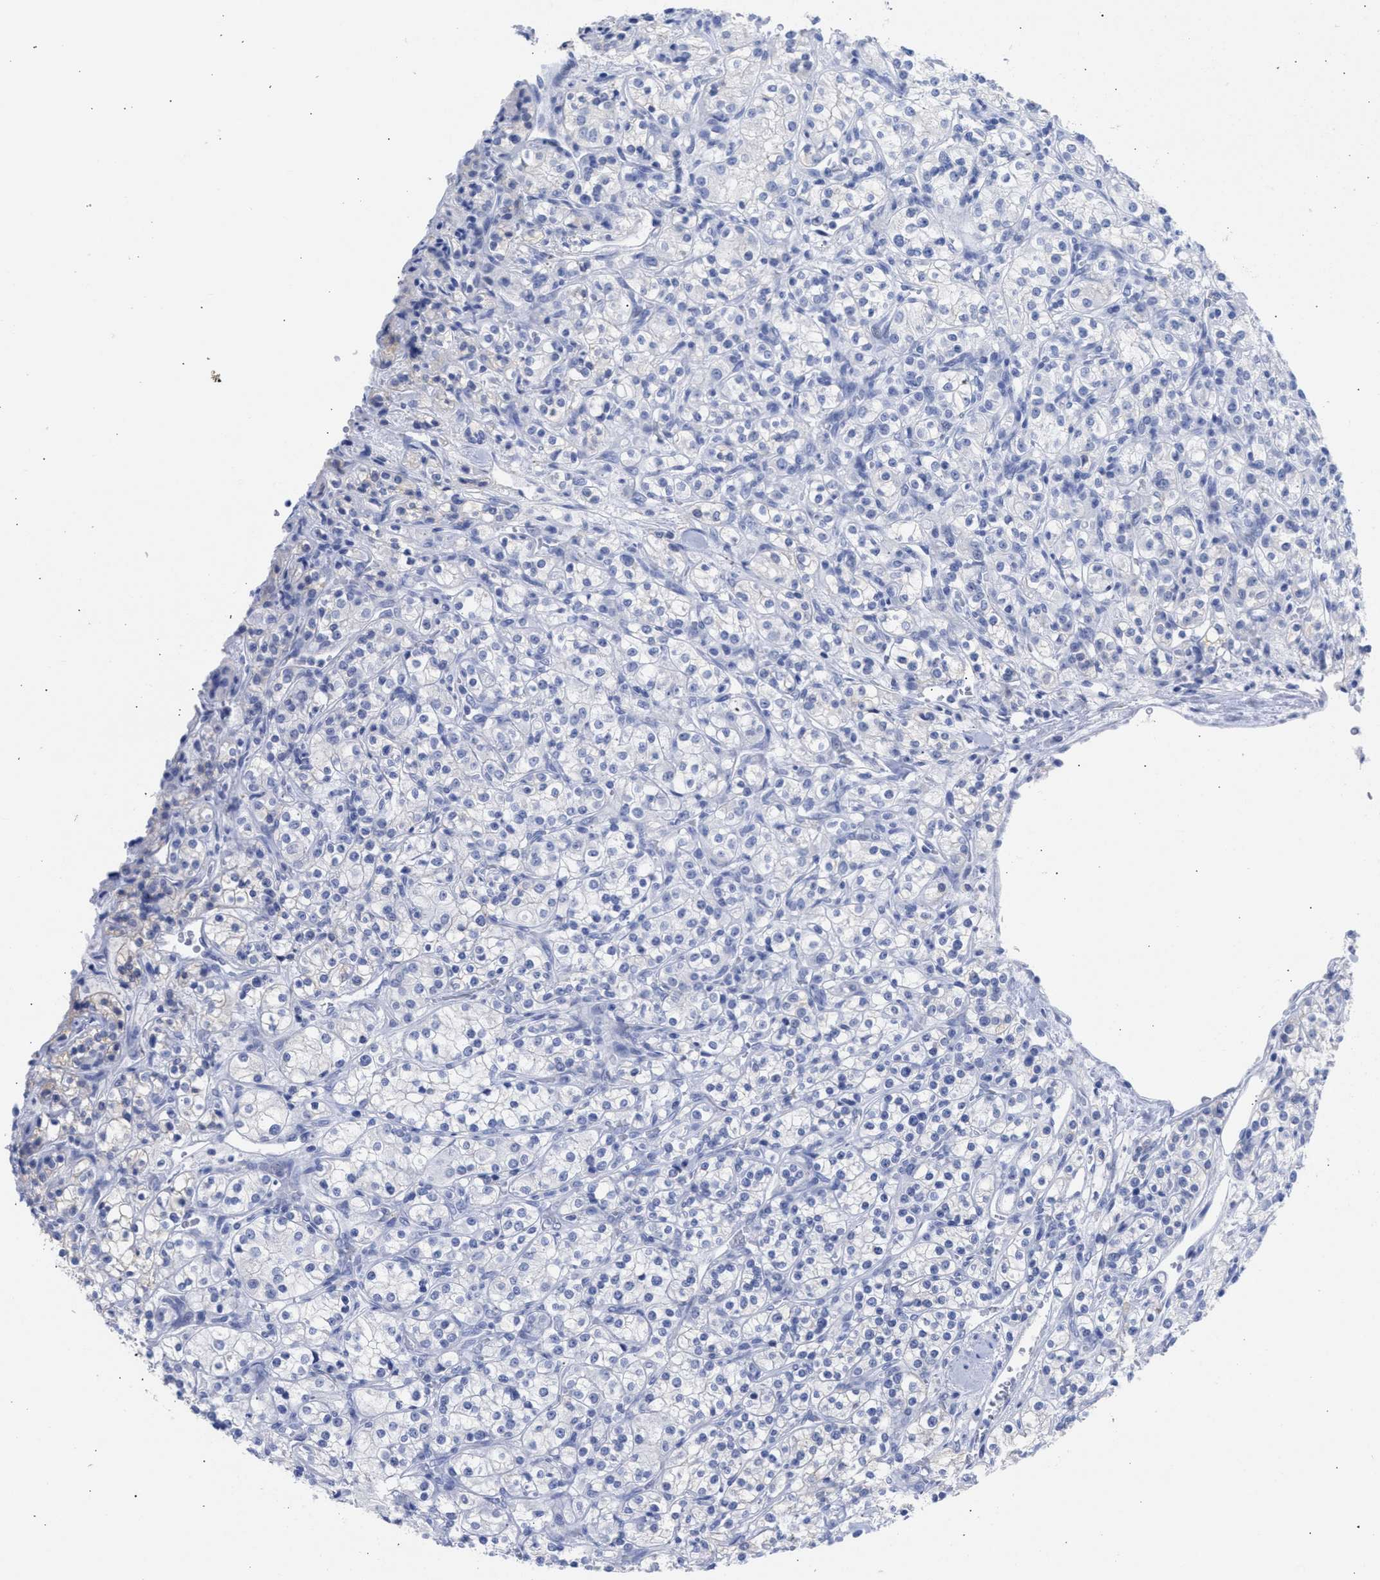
{"staining": {"intensity": "negative", "quantity": "none", "location": "none"}, "tissue": "renal cancer", "cell_type": "Tumor cells", "image_type": "cancer", "snomed": [{"axis": "morphology", "description": "Adenocarcinoma, NOS"}, {"axis": "topography", "description": "Kidney"}], "caption": "The IHC micrograph has no significant expression in tumor cells of adenocarcinoma (renal) tissue.", "gene": "NCAM1", "patient": {"sex": "male", "age": 77}}